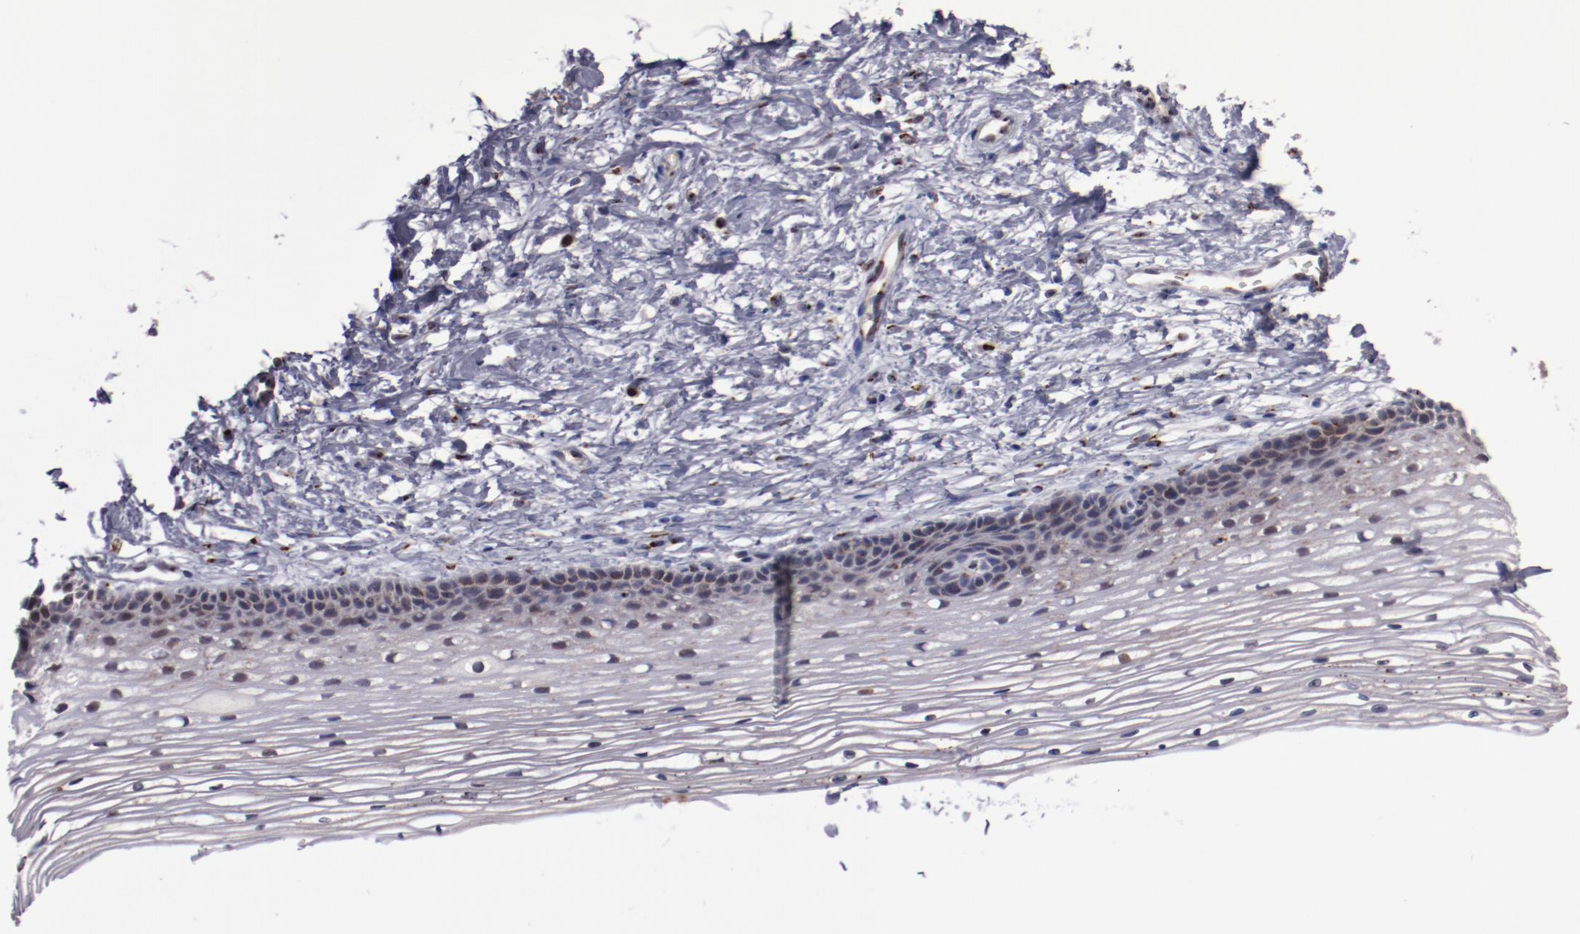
{"staining": {"intensity": "moderate", "quantity": ">75%", "location": "cytoplasmic/membranous"}, "tissue": "cervix", "cell_type": "Glandular cells", "image_type": "normal", "snomed": [{"axis": "morphology", "description": "Normal tissue, NOS"}, {"axis": "topography", "description": "Cervix"}], "caption": "The histopathology image displays a brown stain indicating the presence of a protein in the cytoplasmic/membranous of glandular cells in cervix. The protein of interest is shown in brown color, while the nuclei are stained blue.", "gene": "GOLIM4", "patient": {"sex": "female", "age": 77}}